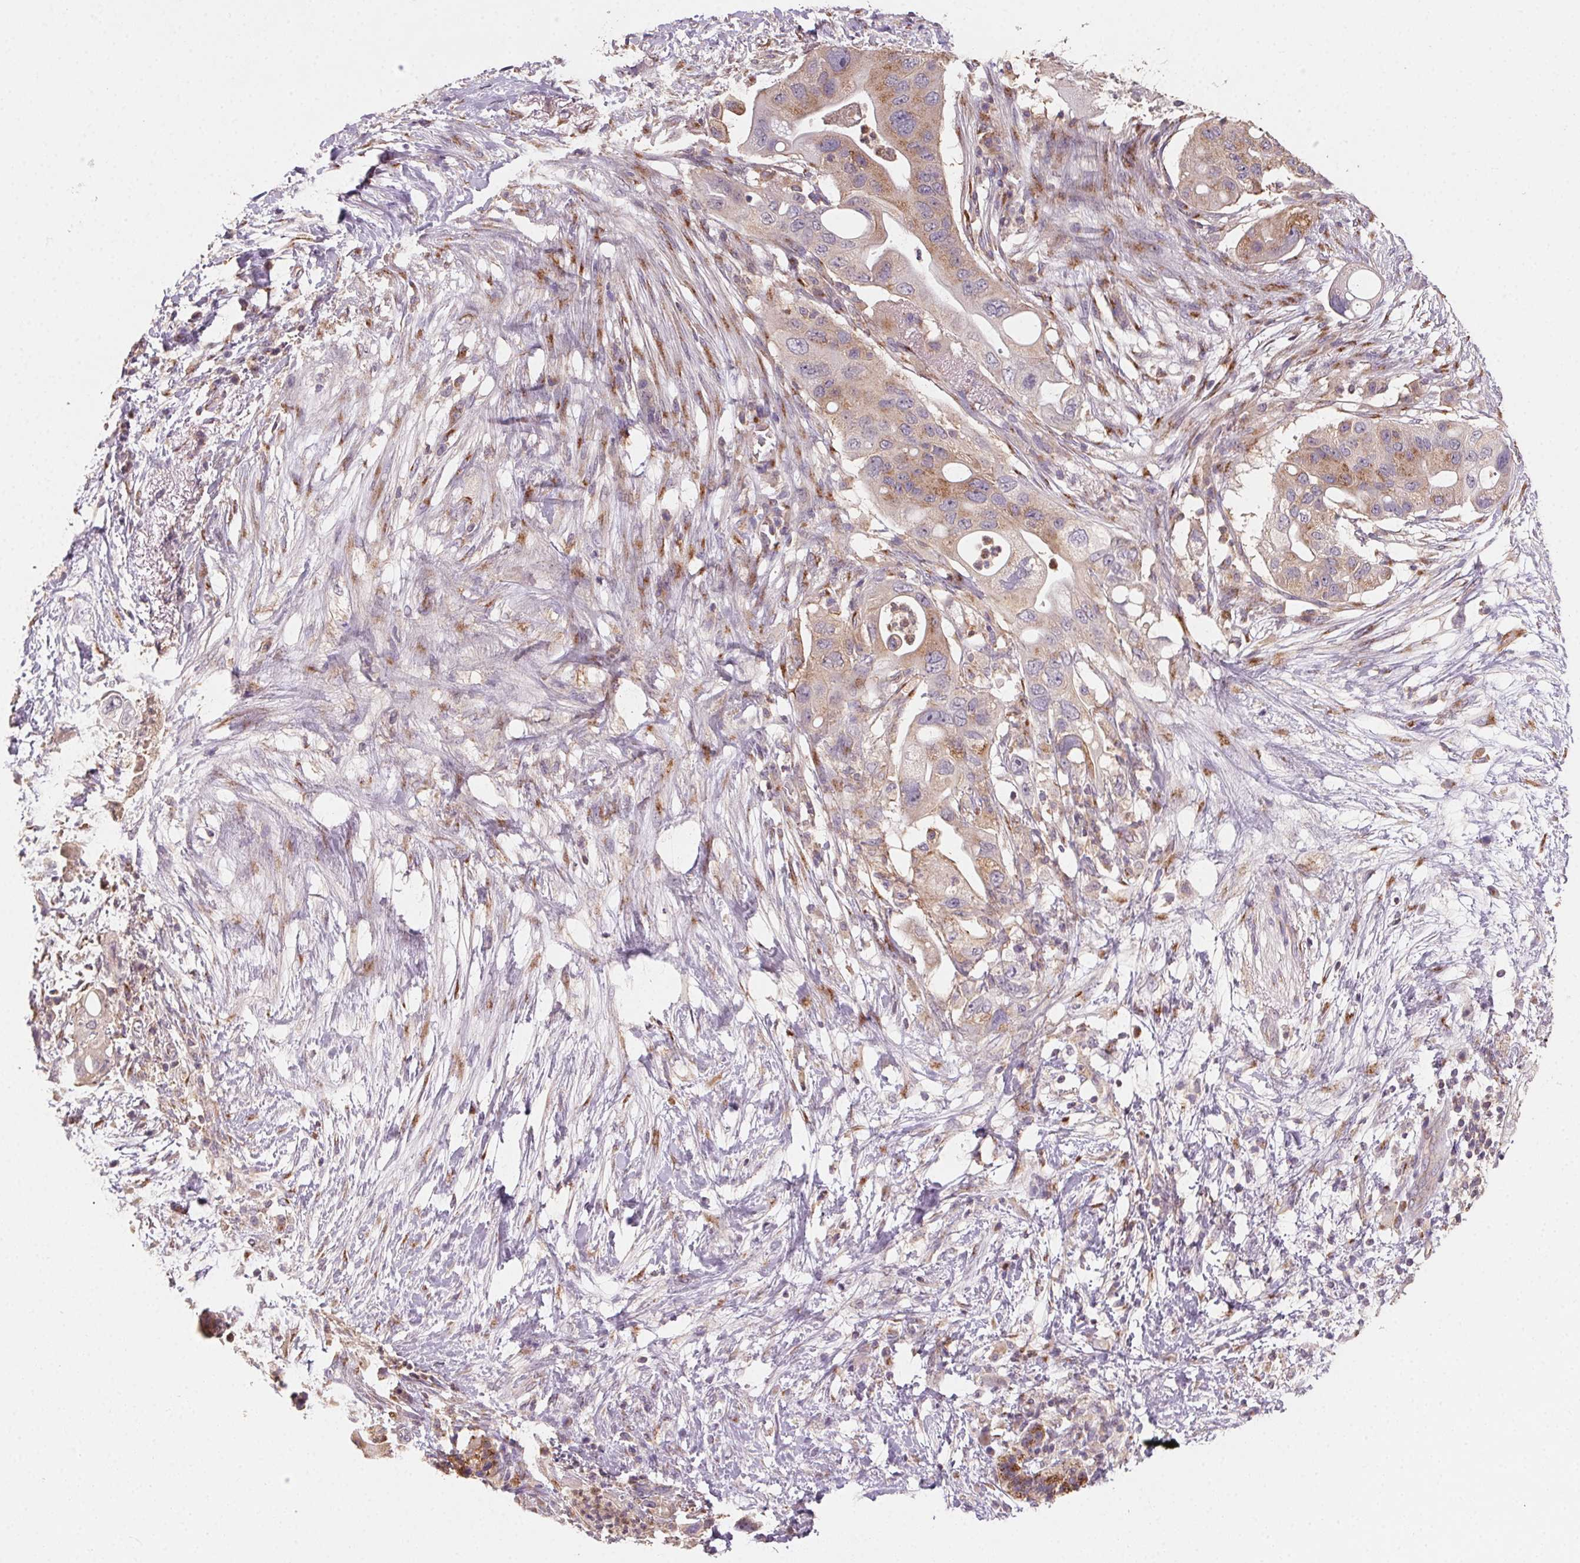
{"staining": {"intensity": "moderate", "quantity": "25%-75%", "location": "cytoplasmic/membranous"}, "tissue": "pancreatic cancer", "cell_type": "Tumor cells", "image_type": "cancer", "snomed": [{"axis": "morphology", "description": "Adenocarcinoma, NOS"}, {"axis": "topography", "description": "Pancreas"}], "caption": "A brown stain highlights moderate cytoplasmic/membranous expression of a protein in pancreatic adenocarcinoma tumor cells.", "gene": "AP1S1", "patient": {"sex": "female", "age": 72}}